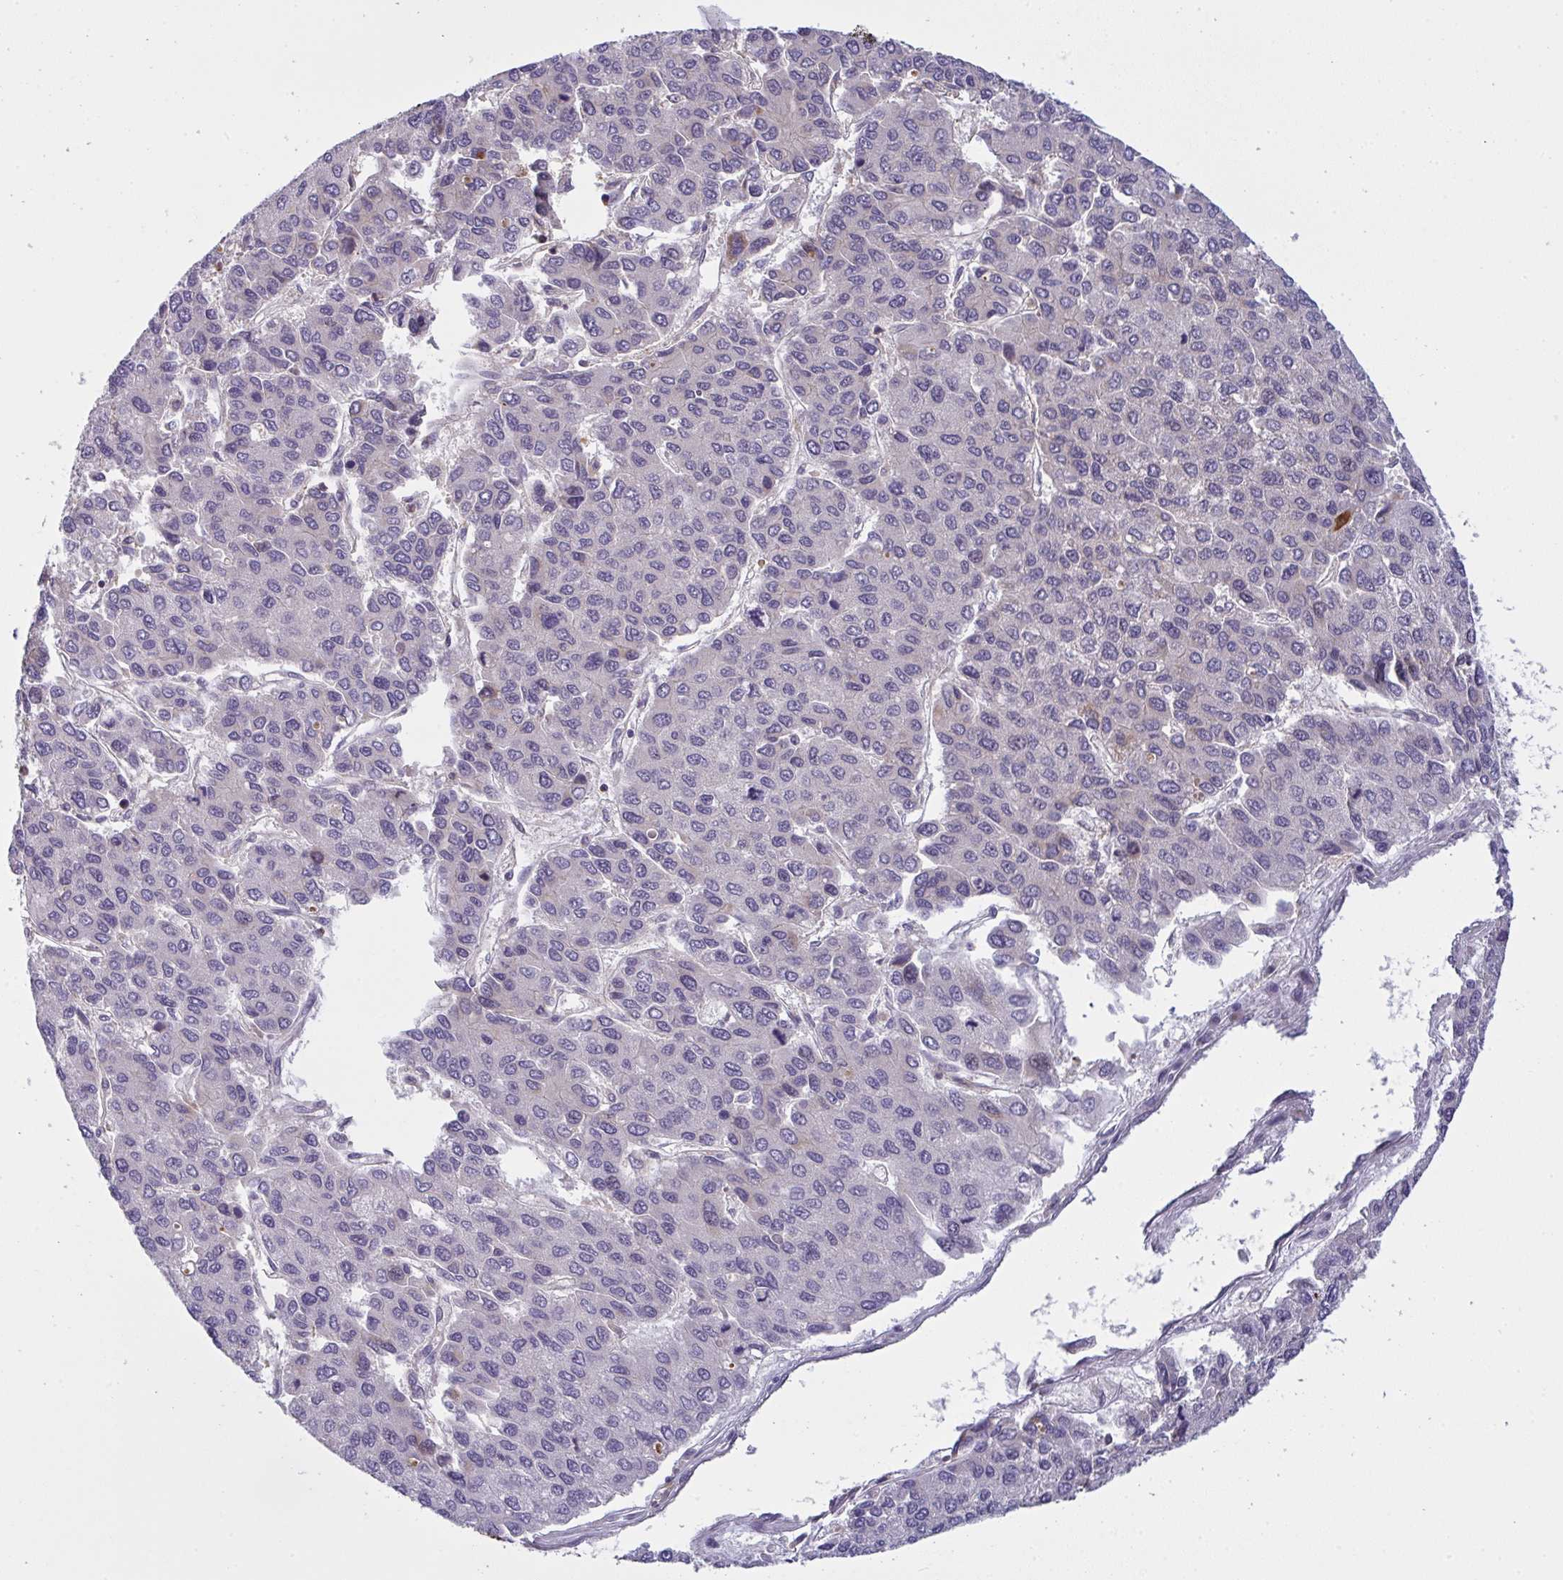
{"staining": {"intensity": "weak", "quantity": "<25%", "location": "cytoplasmic/membranous"}, "tissue": "liver cancer", "cell_type": "Tumor cells", "image_type": "cancer", "snomed": [{"axis": "morphology", "description": "Carcinoma, Hepatocellular, NOS"}, {"axis": "topography", "description": "Liver"}], "caption": "This histopathology image is of liver hepatocellular carcinoma stained with immunohistochemistry to label a protein in brown with the nuclei are counter-stained blue. There is no expression in tumor cells.", "gene": "MICOS10", "patient": {"sex": "female", "age": 66}}